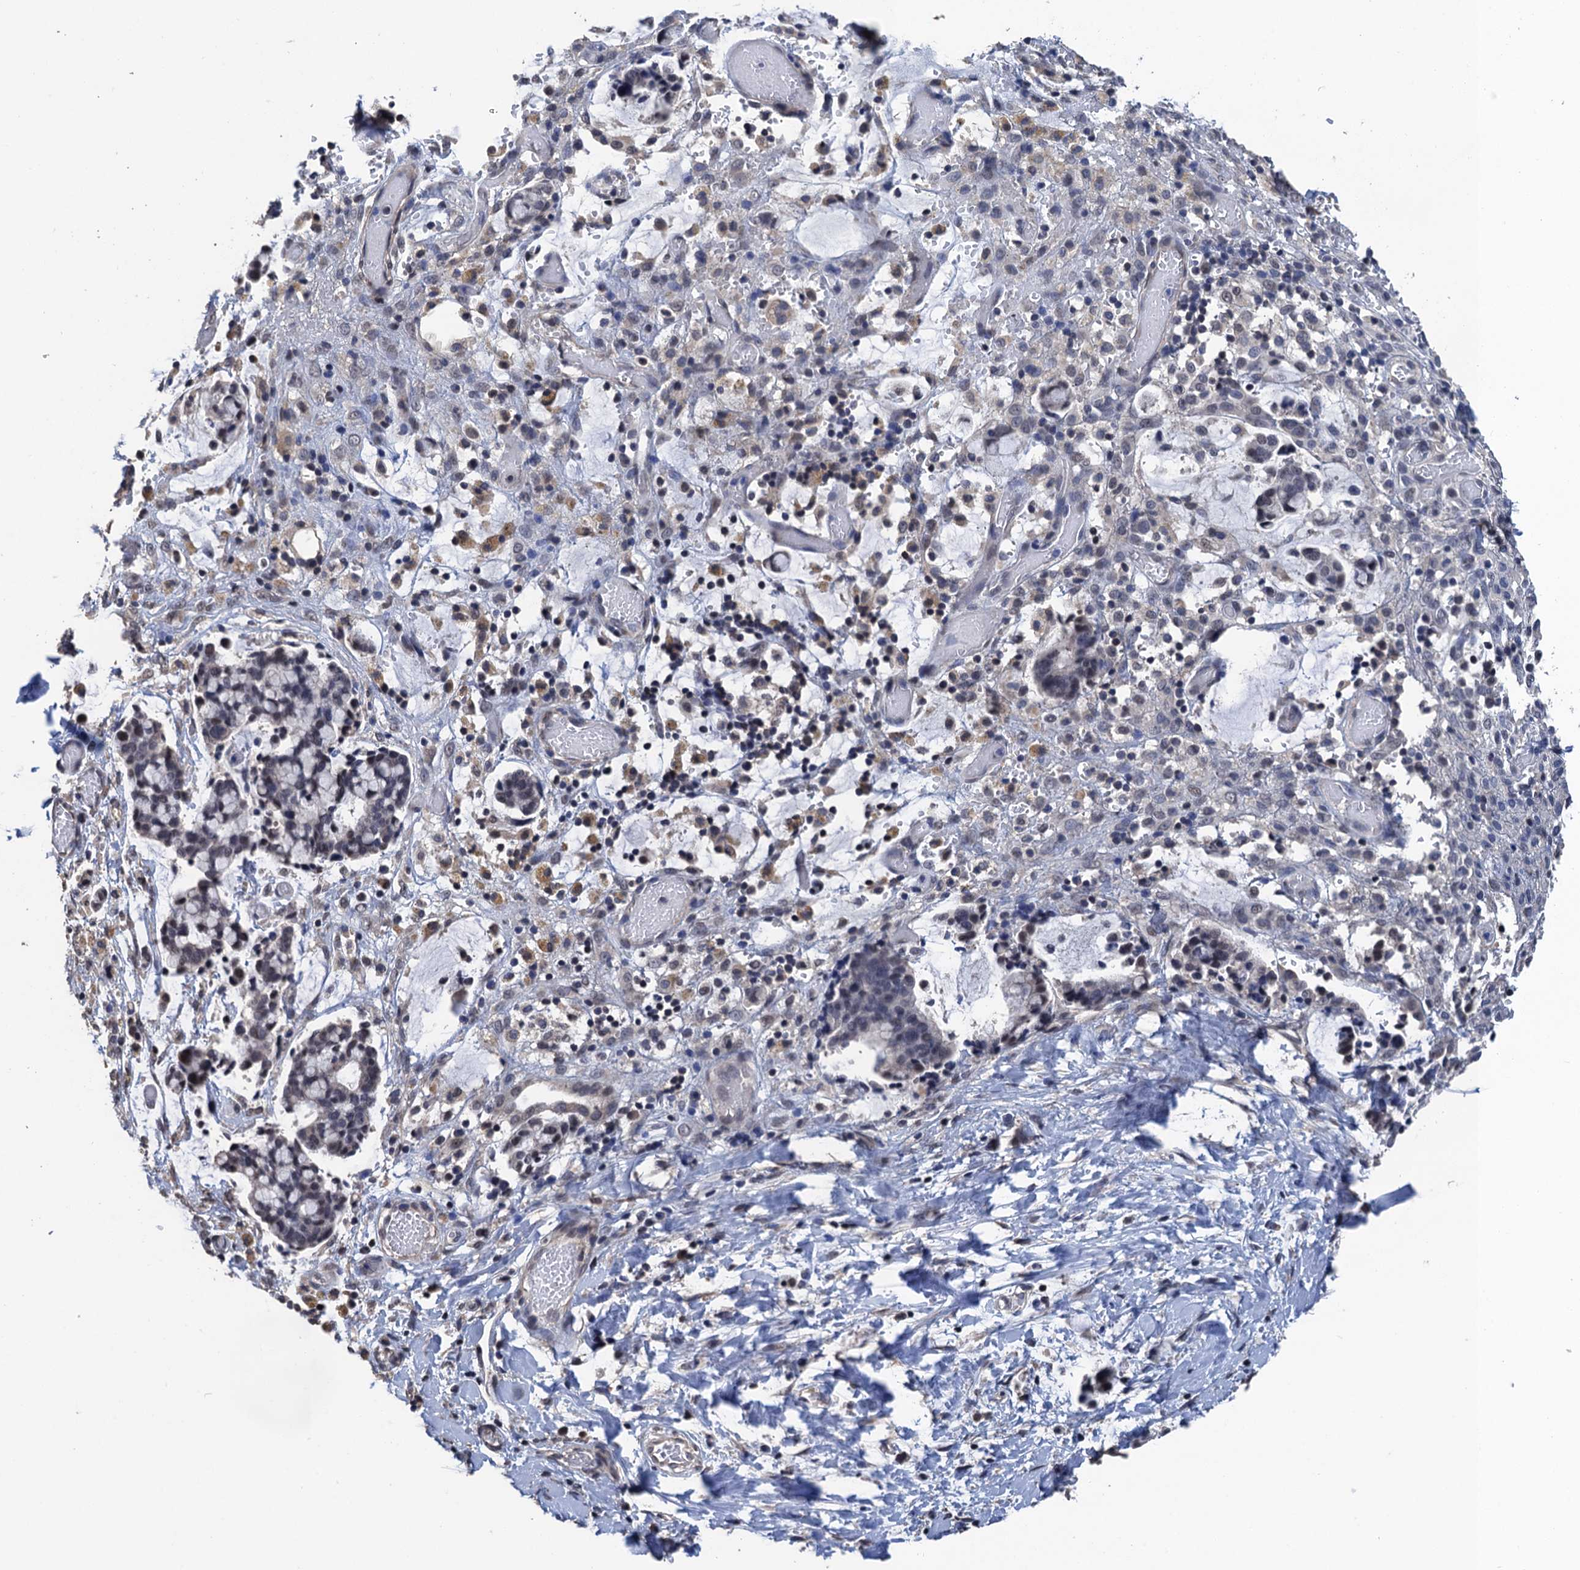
{"staining": {"intensity": "moderate", "quantity": "<25%", "location": "cytoplasmic/membranous"}, "tissue": "smooth muscle", "cell_type": "Smooth muscle cells", "image_type": "normal", "snomed": [{"axis": "morphology", "description": "Normal tissue, NOS"}, {"axis": "morphology", "description": "Adenocarcinoma, NOS"}, {"axis": "topography", "description": "Colon"}, {"axis": "topography", "description": "Peripheral nerve tissue"}], "caption": "Moderate cytoplasmic/membranous protein expression is identified in about <25% of smooth muscle cells in smooth muscle. The staining was performed using DAB (3,3'-diaminobenzidine), with brown indicating positive protein expression. Nuclei are stained blue with hematoxylin.", "gene": "ART5", "patient": {"sex": "male", "age": 14}}